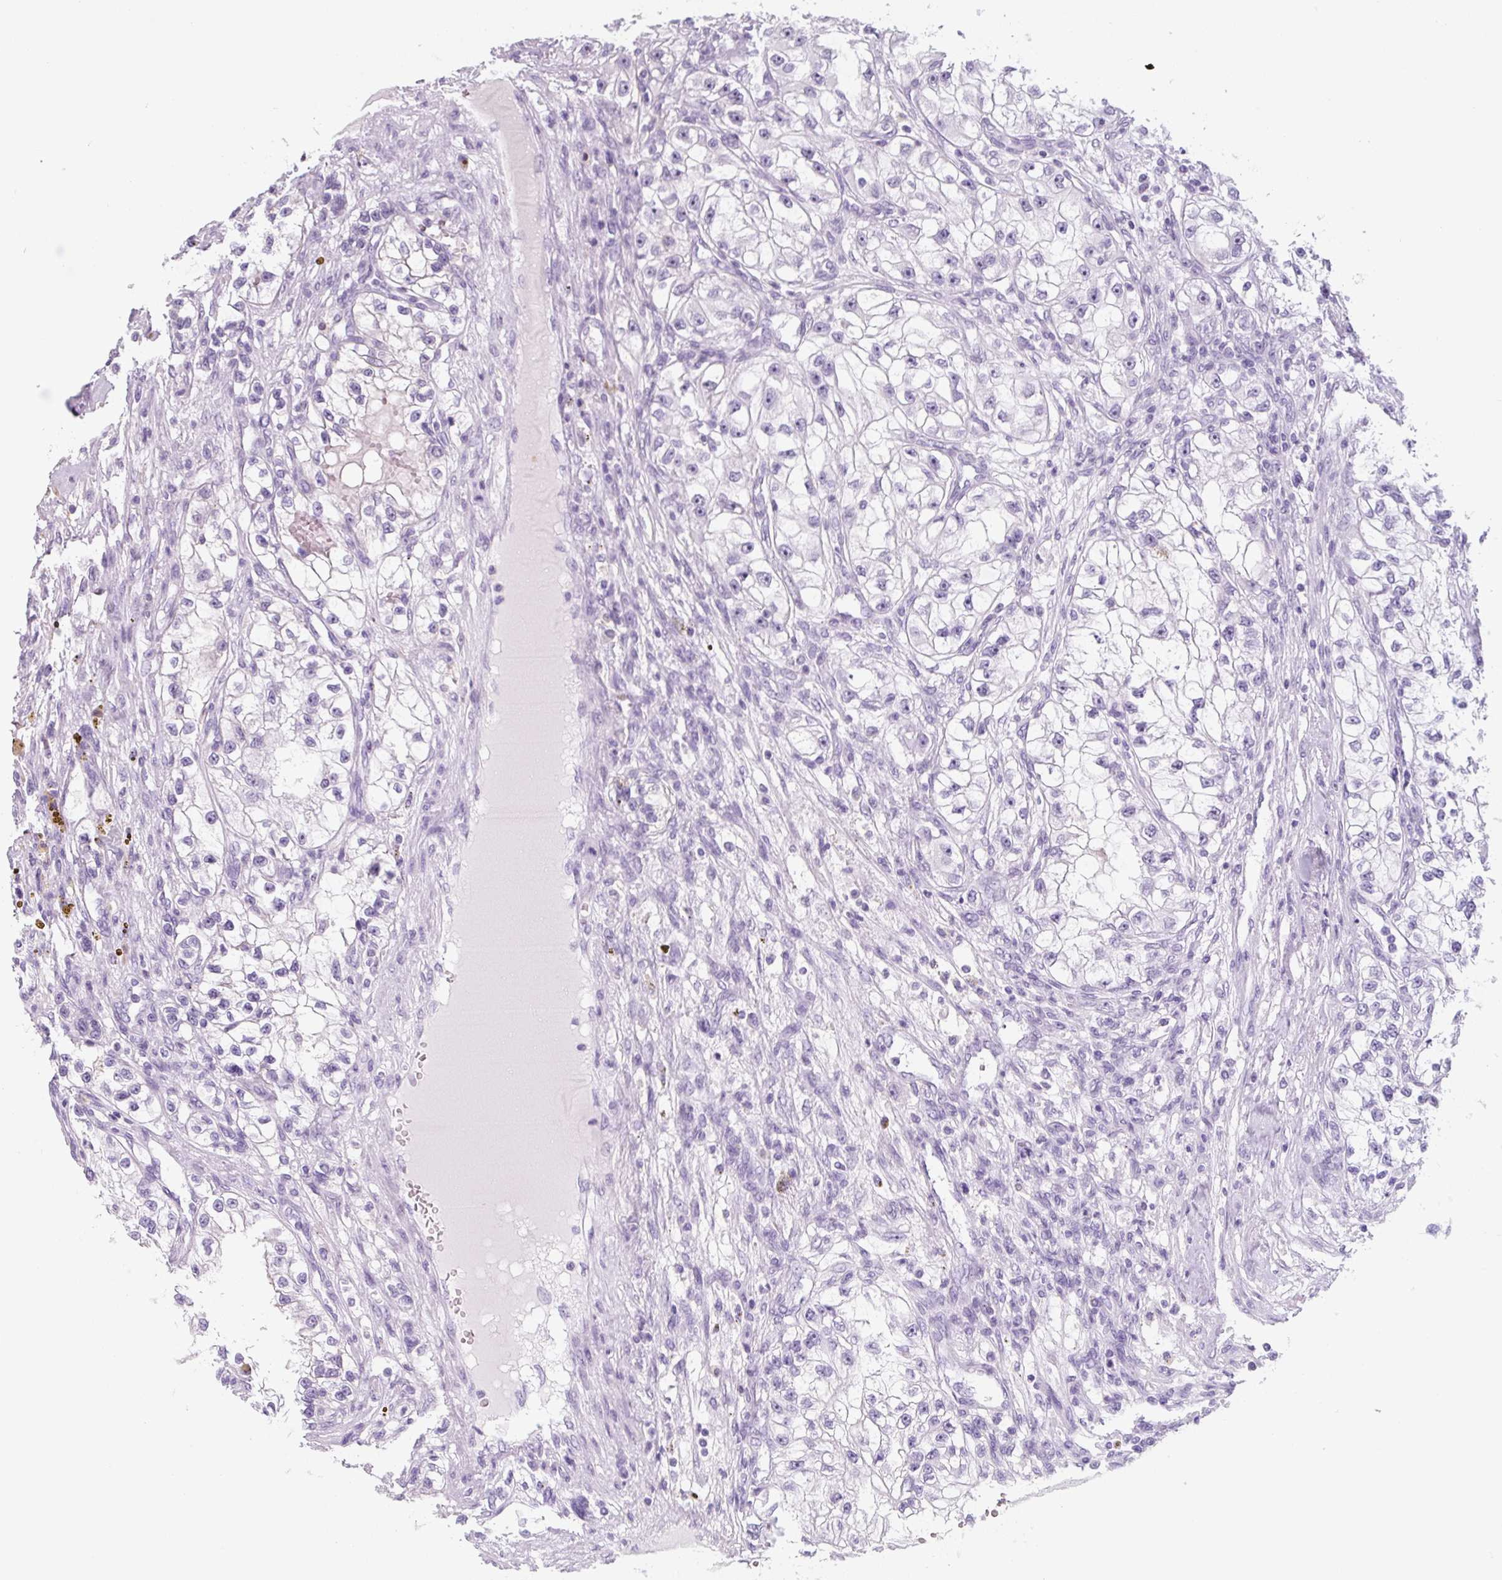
{"staining": {"intensity": "negative", "quantity": "none", "location": "none"}, "tissue": "renal cancer", "cell_type": "Tumor cells", "image_type": "cancer", "snomed": [{"axis": "morphology", "description": "Adenocarcinoma, NOS"}, {"axis": "topography", "description": "Kidney"}], "caption": "Protein analysis of adenocarcinoma (renal) exhibits no significant positivity in tumor cells.", "gene": "TNFRSF8", "patient": {"sex": "female", "age": 57}}